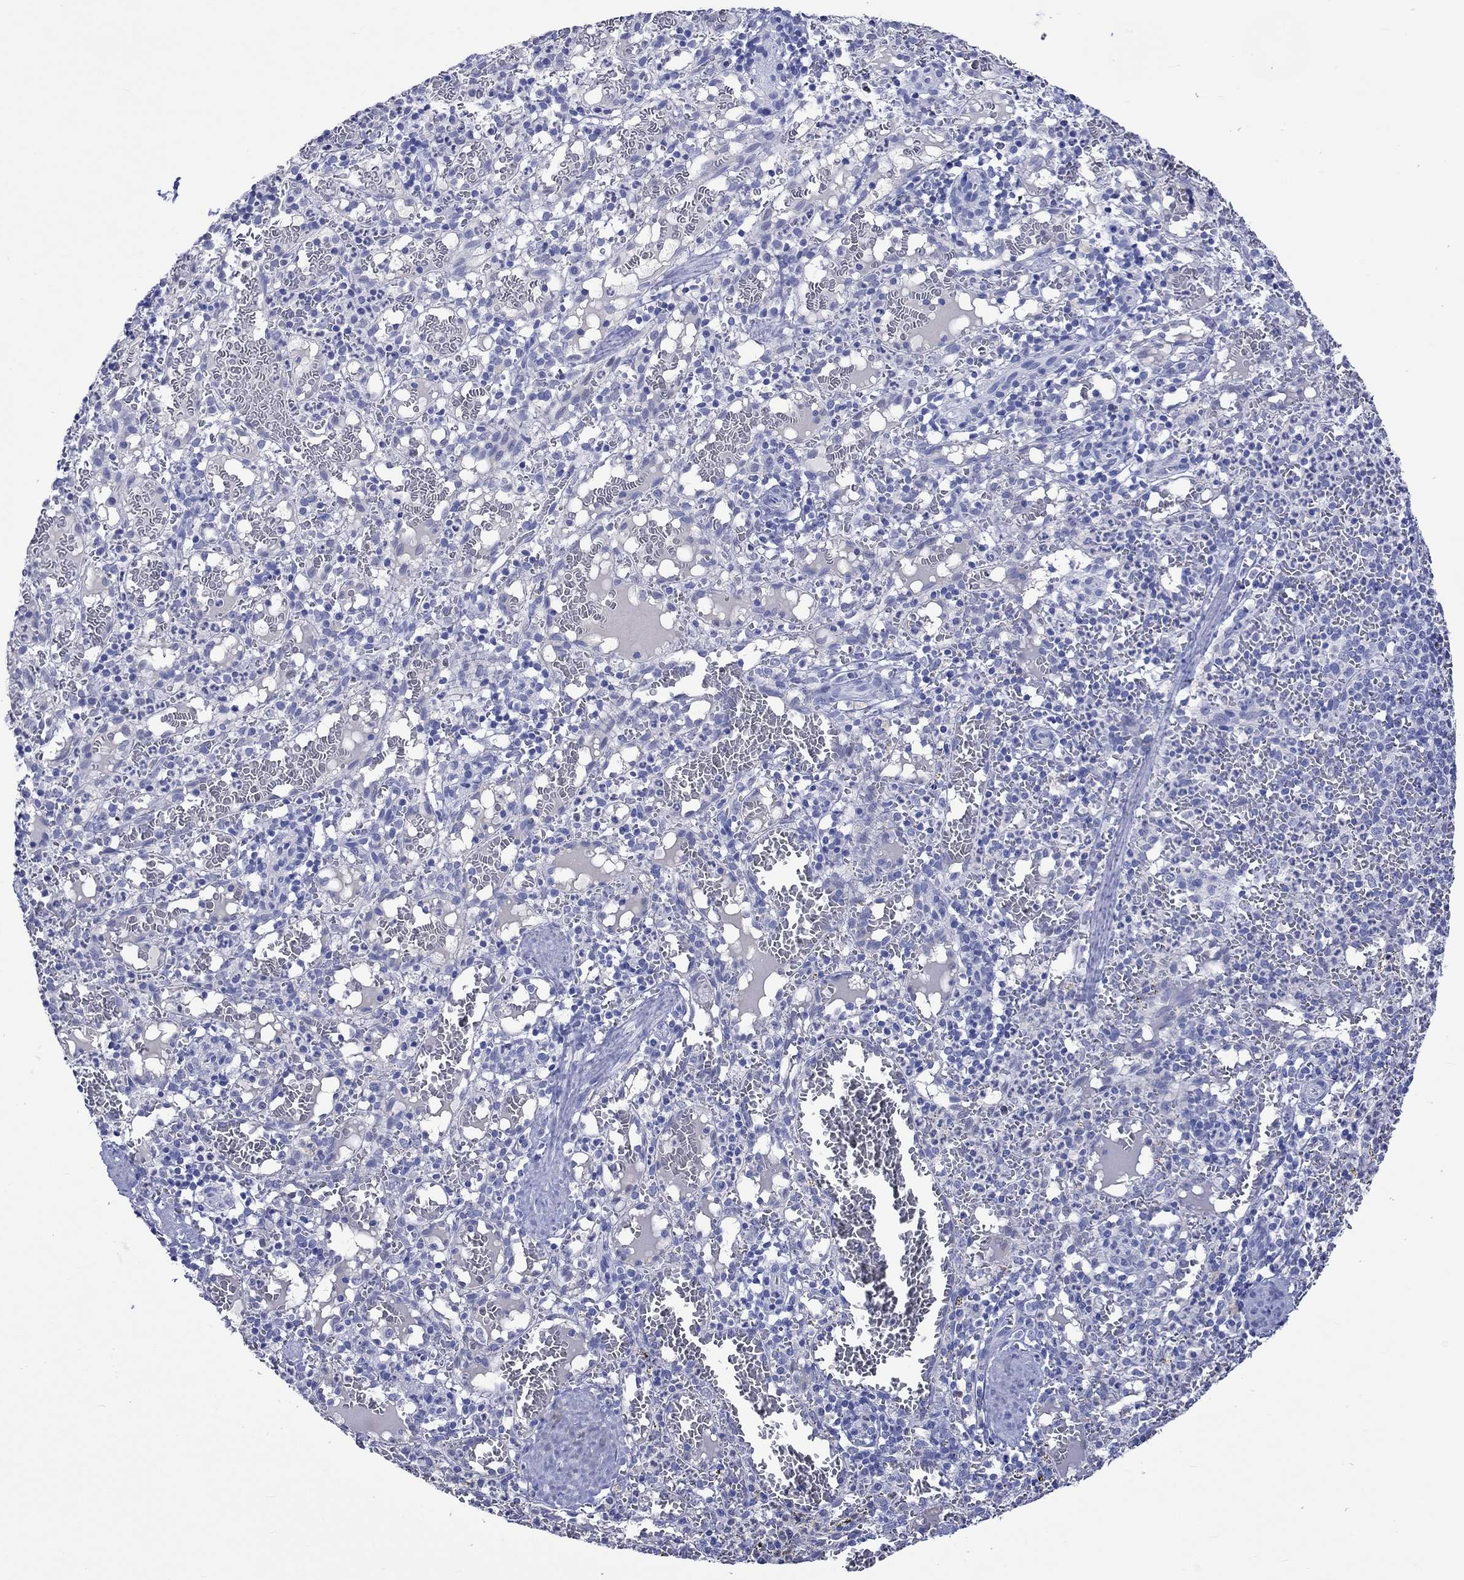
{"staining": {"intensity": "negative", "quantity": "none", "location": "none"}, "tissue": "spleen", "cell_type": "Cells in red pulp", "image_type": "normal", "snomed": [{"axis": "morphology", "description": "Normal tissue, NOS"}, {"axis": "topography", "description": "Spleen"}], "caption": "Protein analysis of unremarkable spleen shows no significant staining in cells in red pulp.", "gene": "KLHL35", "patient": {"sex": "male", "age": 11}}